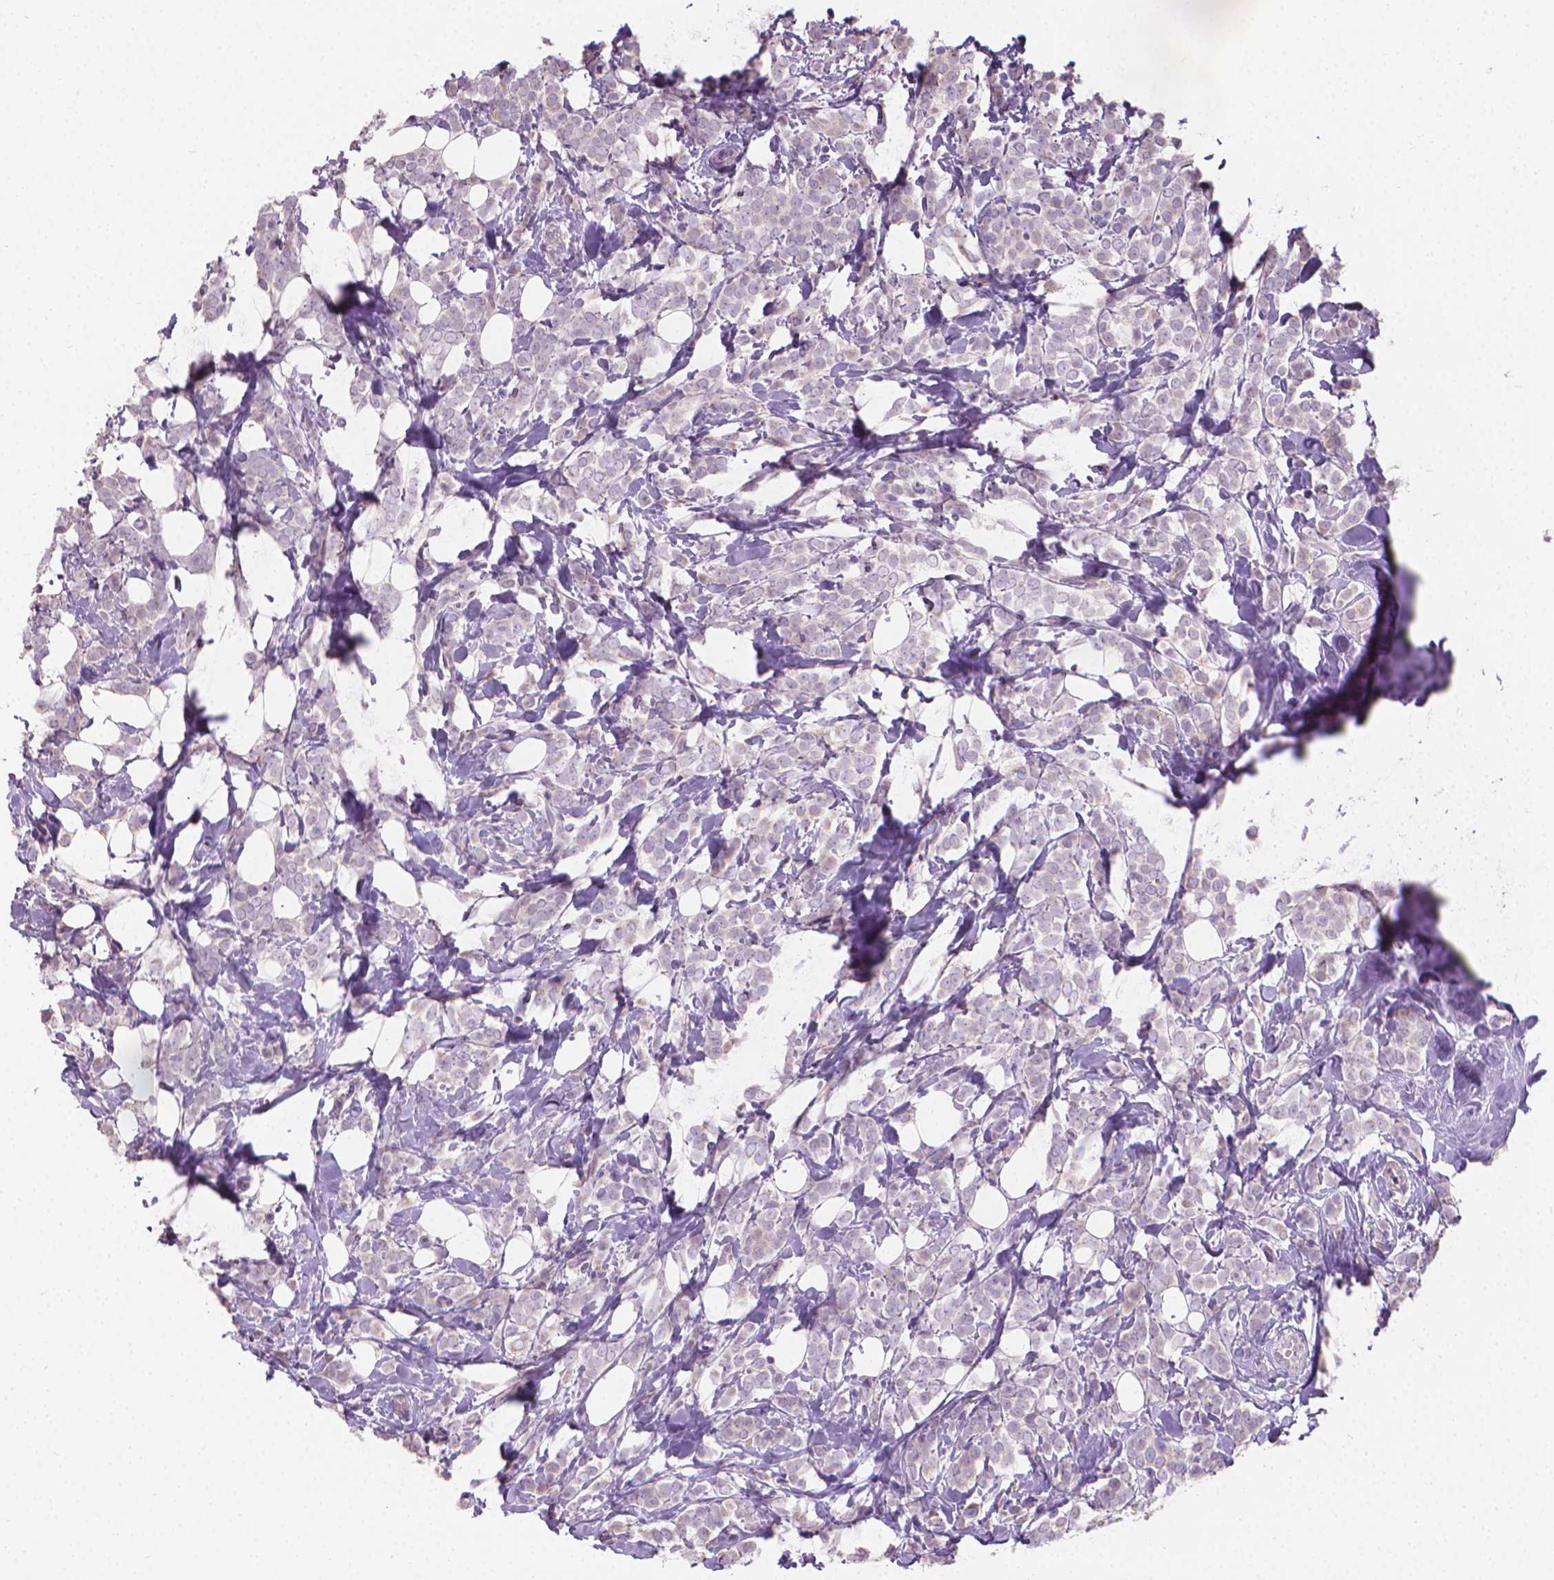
{"staining": {"intensity": "negative", "quantity": "none", "location": "none"}, "tissue": "breast cancer", "cell_type": "Tumor cells", "image_type": "cancer", "snomed": [{"axis": "morphology", "description": "Lobular carcinoma"}, {"axis": "topography", "description": "Breast"}], "caption": "Micrograph shows no significant protein positivity in tumor cells of breast cancer.", "gene": "CABCOCO1", "patient": {"sex": "female", "age": 49}}